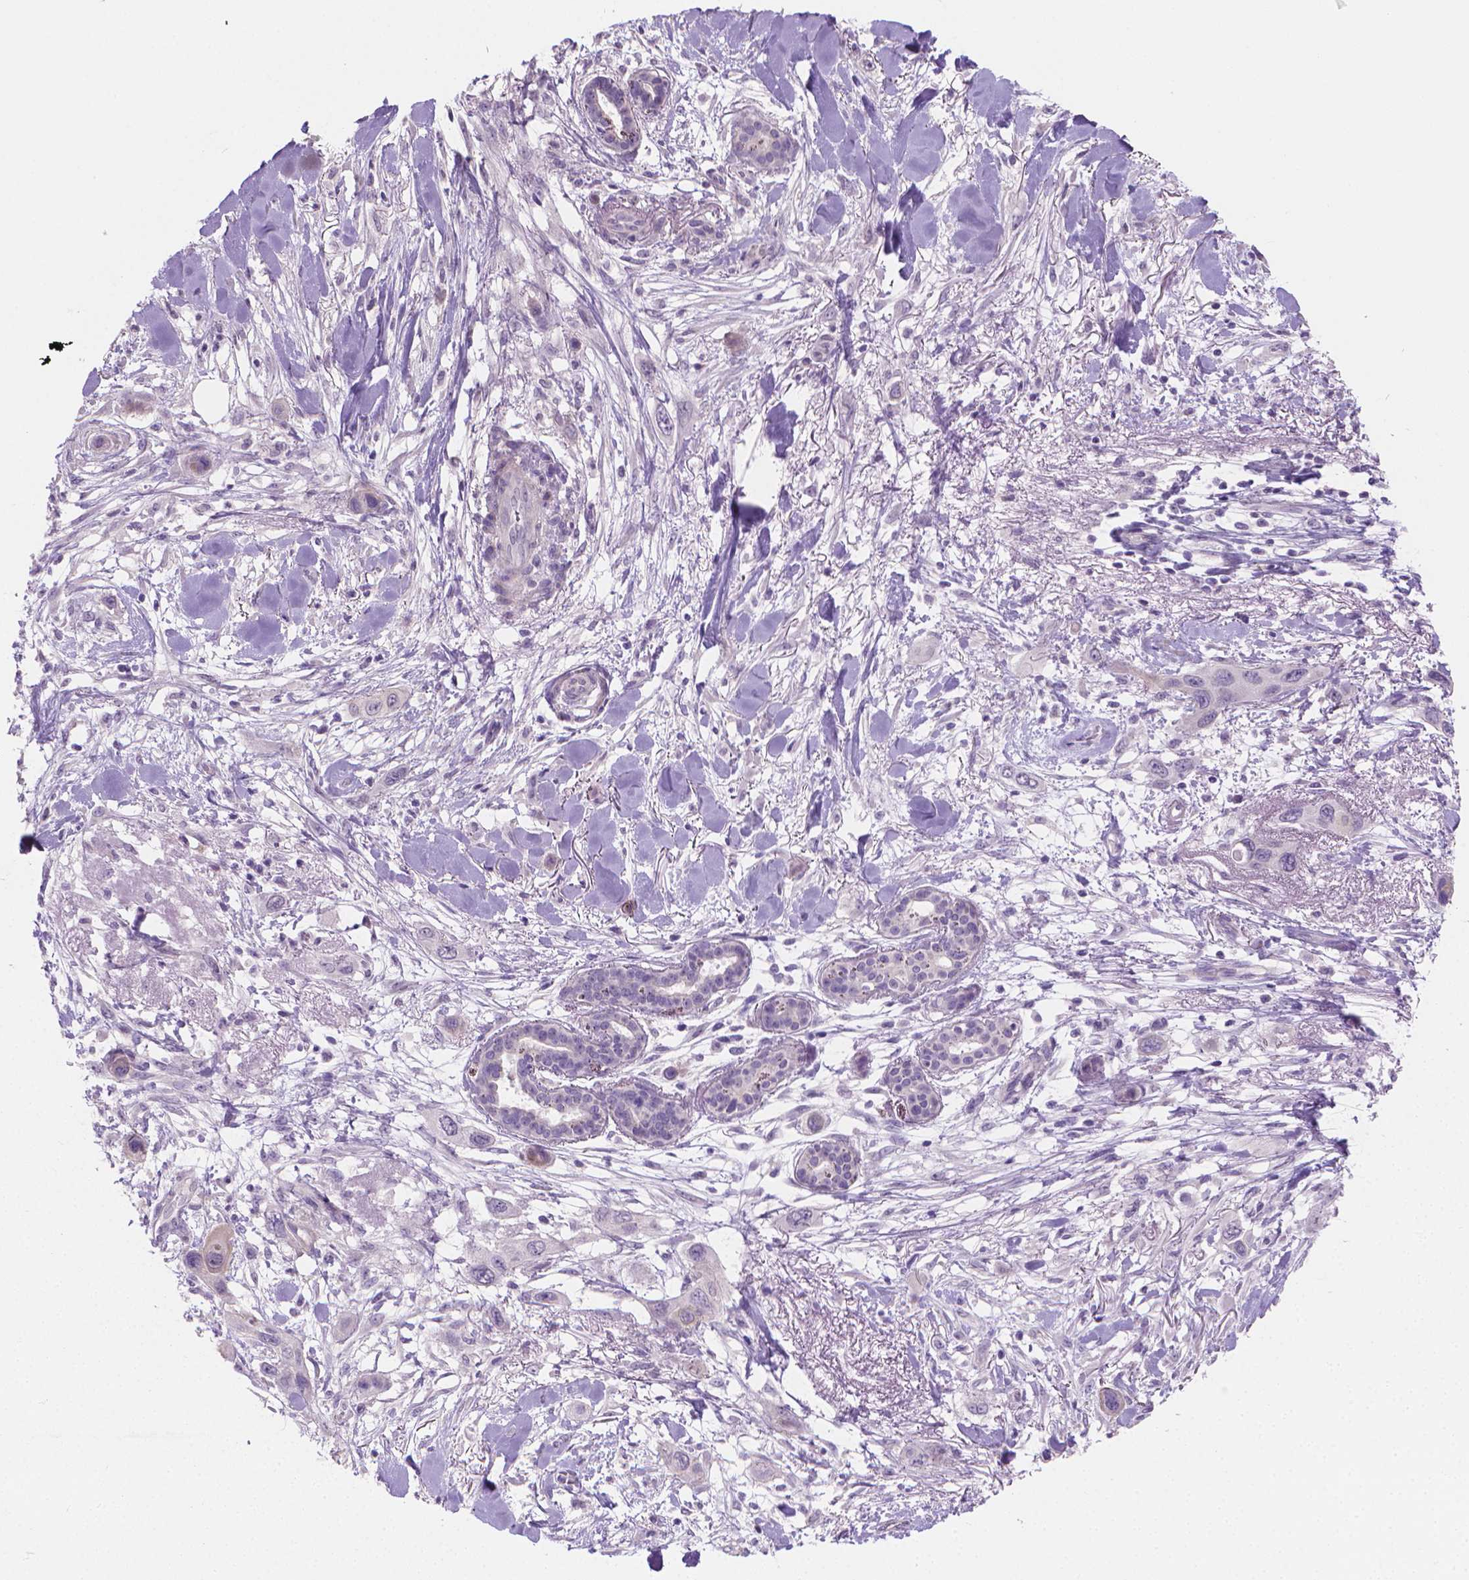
{"staining": {"intensity": "negative", "quantity": "none", "location": "none"}, "tissue": "skin cancer", "cell_type": "Tumor cells", "image_type": "cancer", "snomed": [{"axis": "morphology", "description": "Squamous cell carcinoma, NOS"}, {"axis": "topography", "description": "Skin"}], "caption": "DAB (3,3'-diaminobenzidine) immunohistochemical staining of human squamous cell carcinoma (skin) reveals no significant expression in tumor cells.", "gene": "GSDMA", "patient": {"sex": "male", "age": 79}}